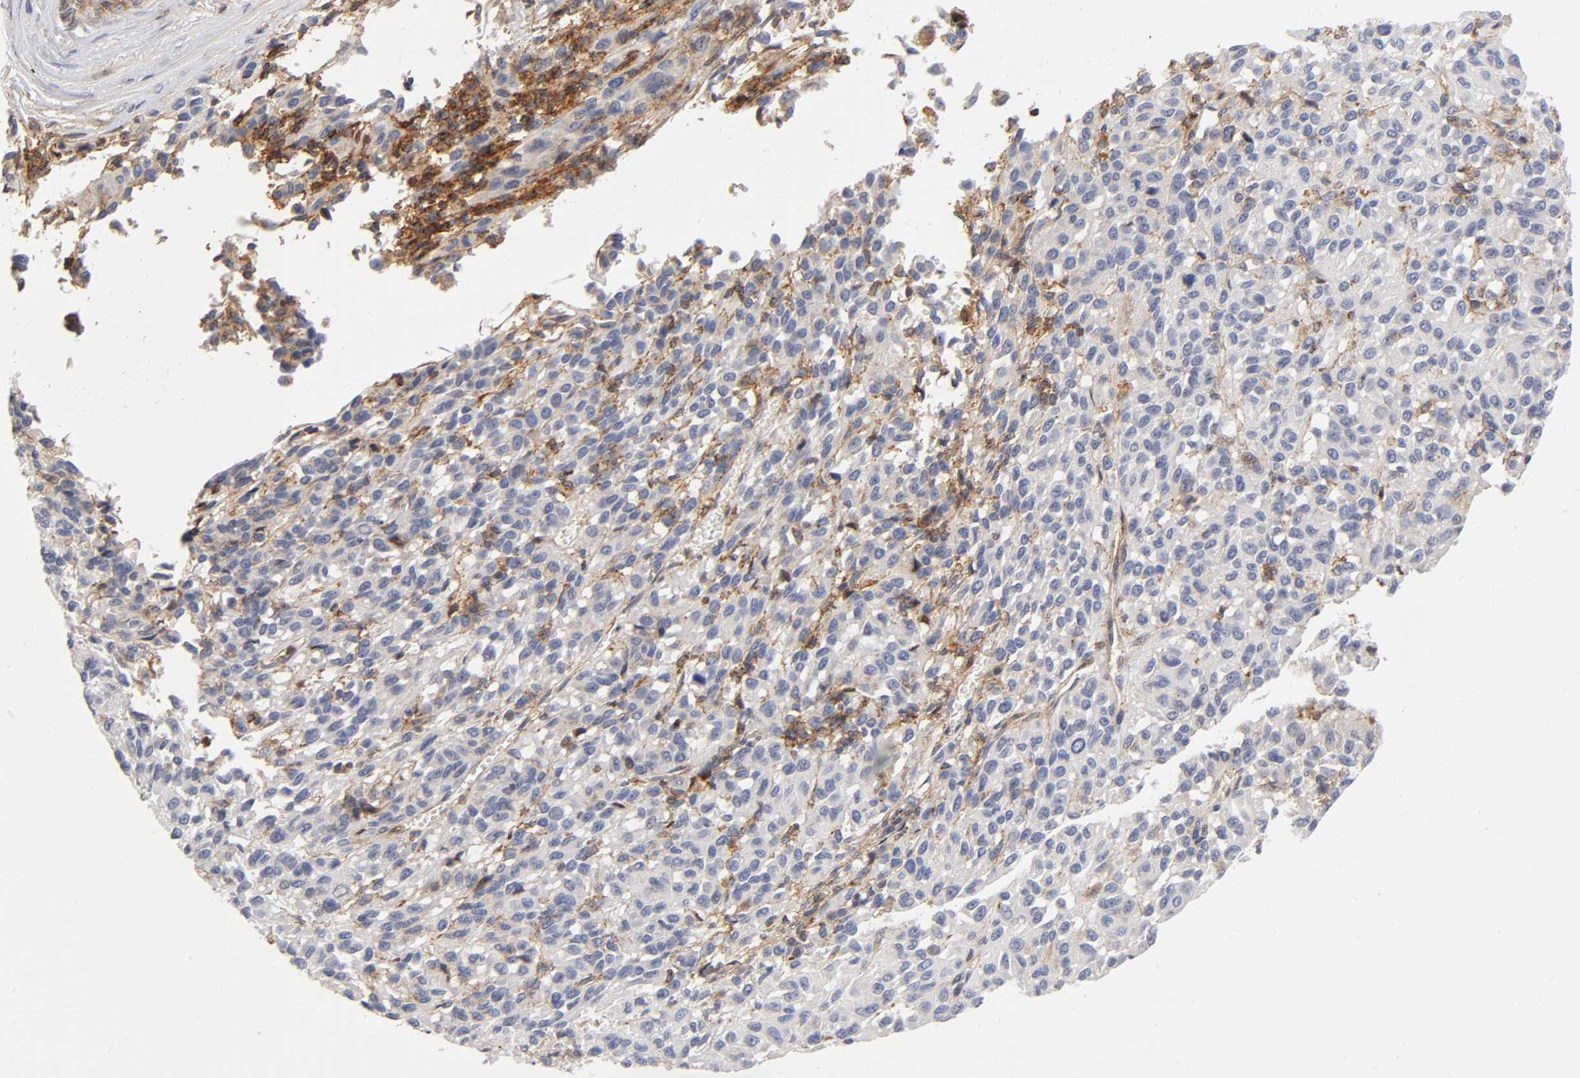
{"staining": {"intensity": "negative", "quantity": "none", "location": "none"}, "tissue": "melanoma", "cell_type": "Tumor cells", "image_type": "cancer", "snomed": [{"axis": "morphology", "description": "Malignant melanoma, Metastatic site"}, {"axis": "topography", "description": "Lung"}], "caption": "Tumor cells are negative for protein expression in human melanoma. The staining was performed using DAB (3,3'-diaminobenzidine) to visualize the protein expression in brown, while the nuclei were stained in blue with hematoxylin (Magnification: 20x).", "gene": "ANXA7", "patient": {"sex": "male", "age": 64}}